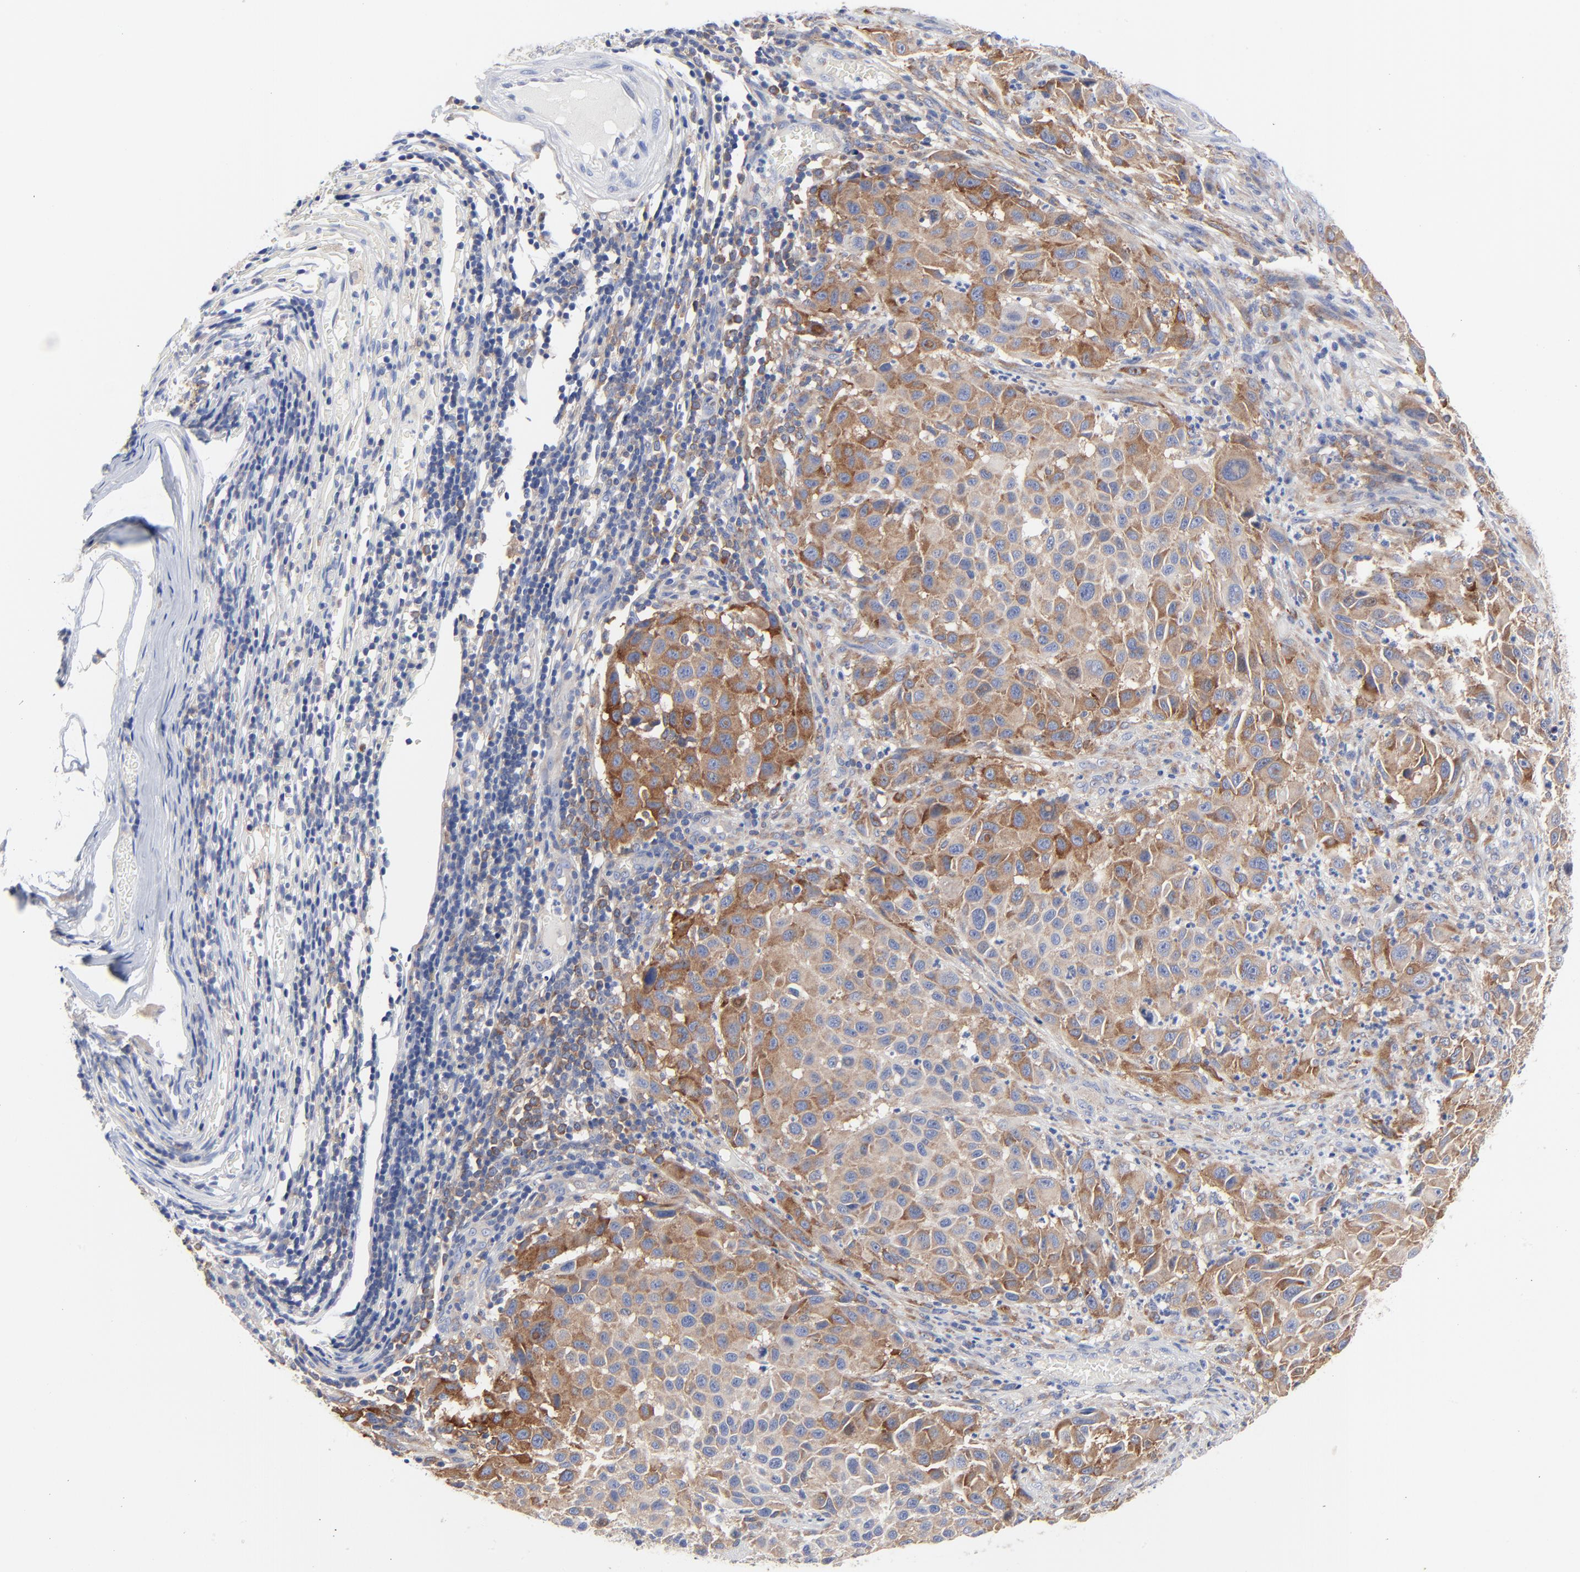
{"staining": {"intensity": "moderate", "quantity": "25%-75%", "location": "cytoplasmic/membranous"}, "tissue": "melanoma", "cell_type": "Tumor cells", "image_type": "cancer", "snomed": [{"axis": "morphology", "description": "Malignant melanoma, Metastatic site"}, {"axis": "topography", "description": "Lymph node"}], "caption": "Tumor cells exhibit medium levels of moderate cytoplasmic/membranous staining in about 25%-75% of cells in human melanoma. (Stains: DAB (3,3'-diaminobenzidine) in brown, nuclei in blue, Microscopy: brightfield microscopy at high magnification).", "gene": "STAT2", "patient": {"sex": "male", "age": 61}}